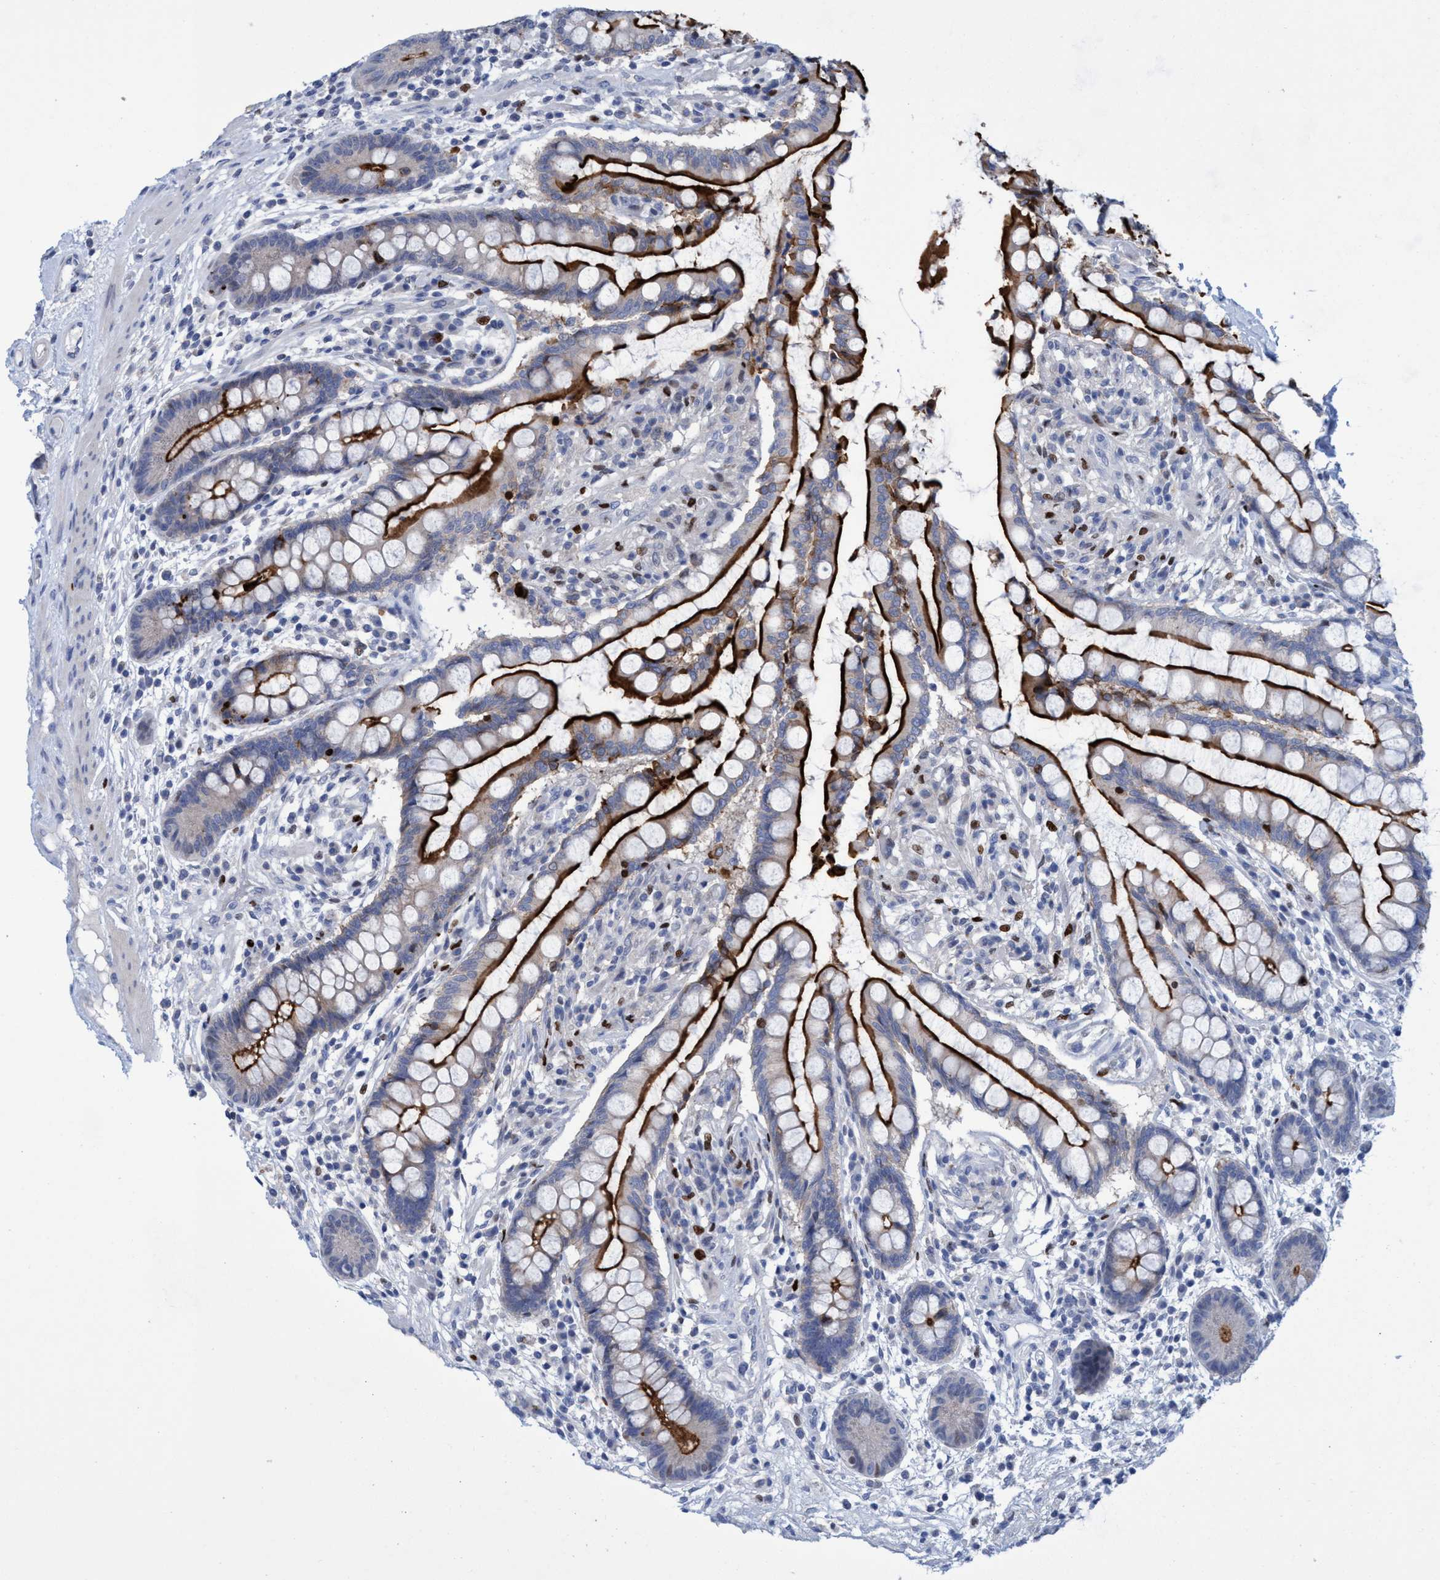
{"staining": {"intensity": "negative", "quantity": "none", "location": "none"}, "tissue": "colon", "cell_type": "Endothelial cells", "image_type": "normal", "snomed": [{"axis": "morphology", "description": "Normal tissue, NOS"}, {"axis": "topography", "description": "Colon"}], "caption": "Immunohistochemical staining of normal colon demonstrates no significant staining in endothelial cells. (DAB (3,3'-diaminobenzidine) immunohistochemistry (IHC) with hematoxylin counter stain).", "gene": "R3HCC1", "patient": {"sex": "male", "age": 73}}